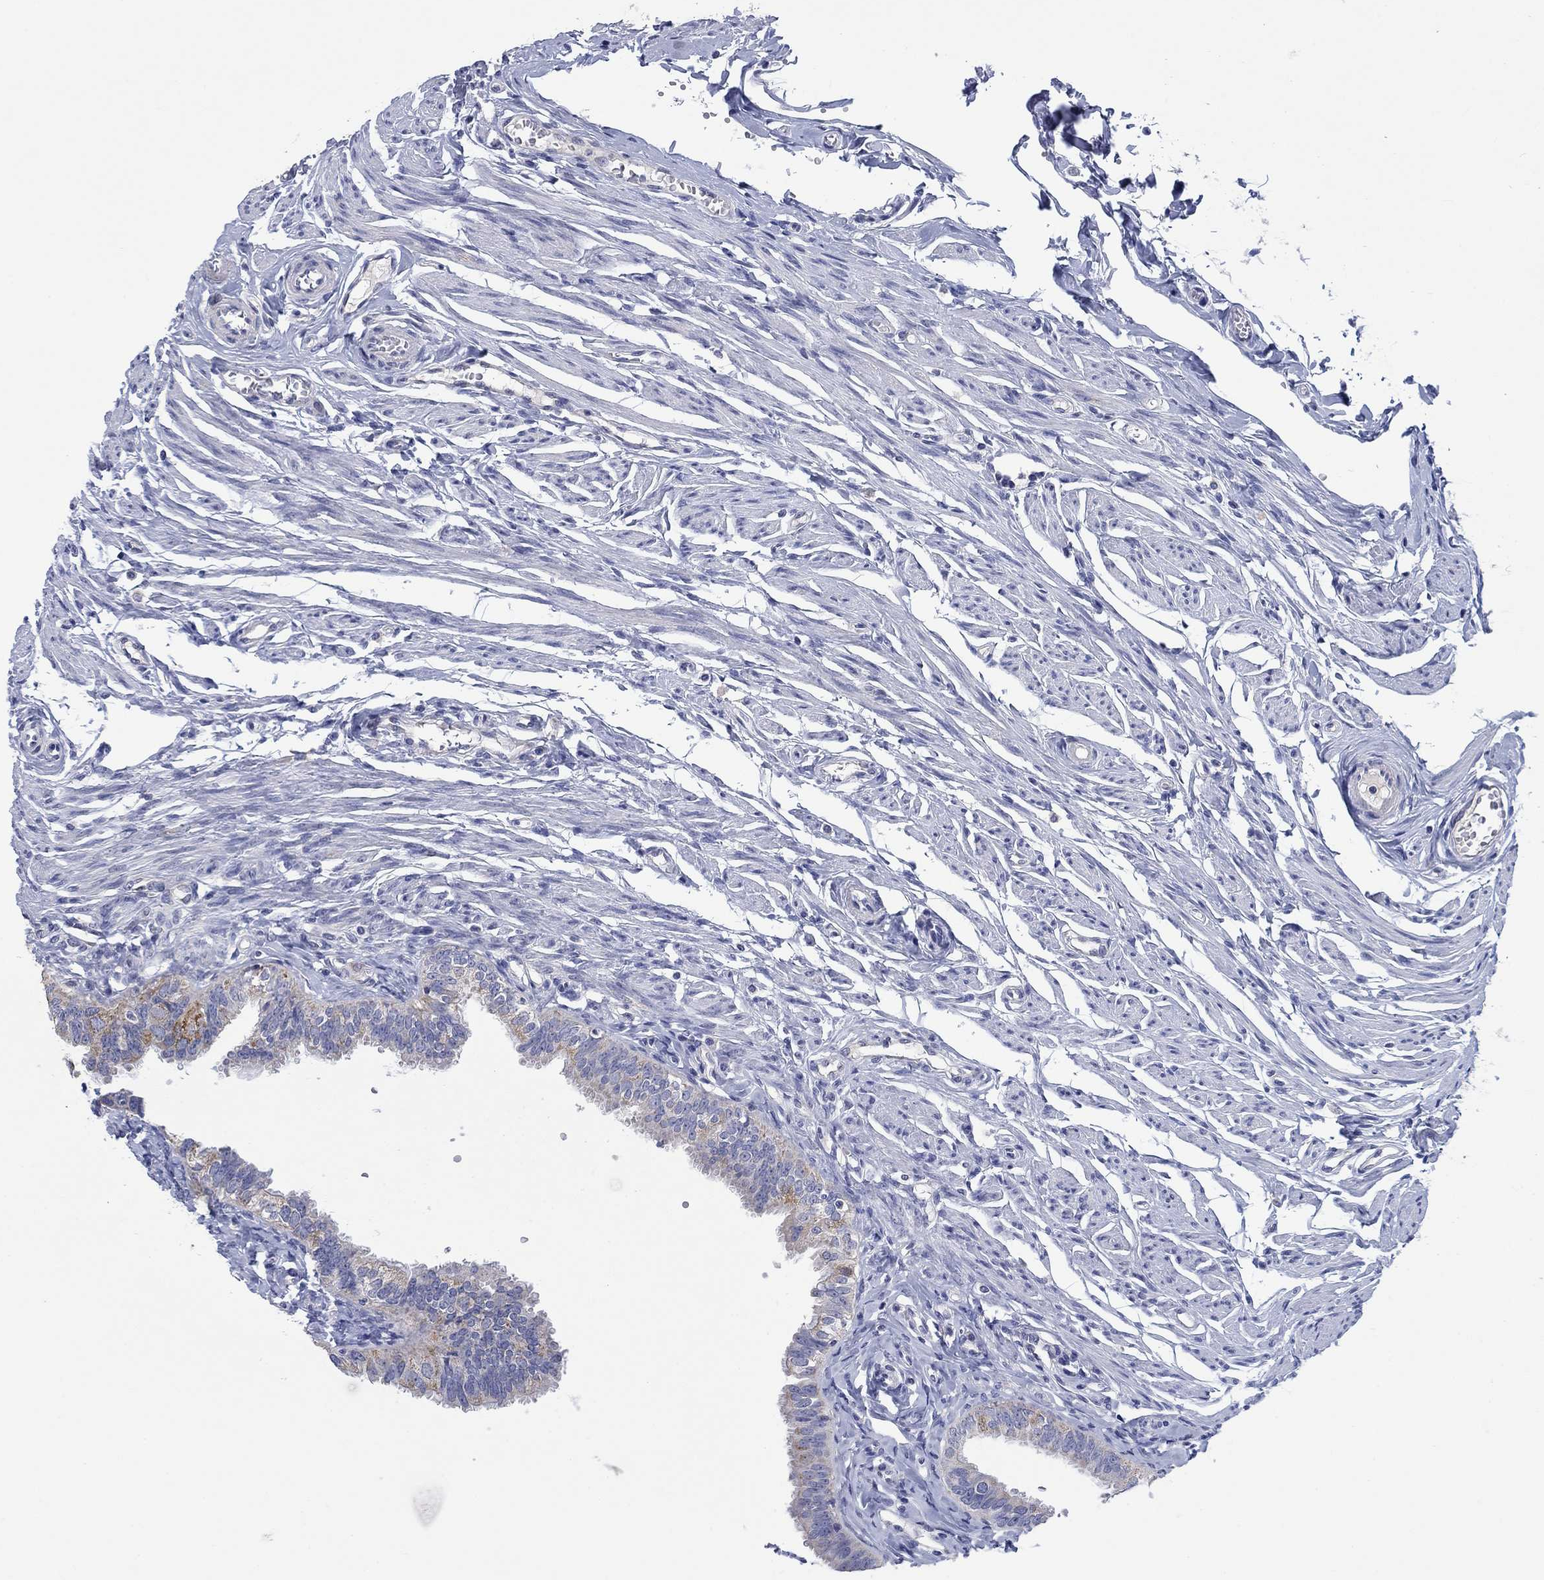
{"staining": {"intensity": "moderate", "quantity": "25%-75%", "location": "cytoplasmic/membranous"}, "tissue": "fallopian tube", "cell_type": "Glandular cells", "image_type": "normal", "snomed": [{"axis": "morphology", "description": "Normal tissue, NOS"}, {"axis": "topography", "description": "Fallopian tube"}], "caption": "This histopathology image displays IHC staining of unremarkable fallopian tube, with medium moderate cytoplasmic/membranous staining in approximately 25%-75% of glandular cells.", "gene": "CLVS1", "patient": {"sex": "female", "age": 54}}